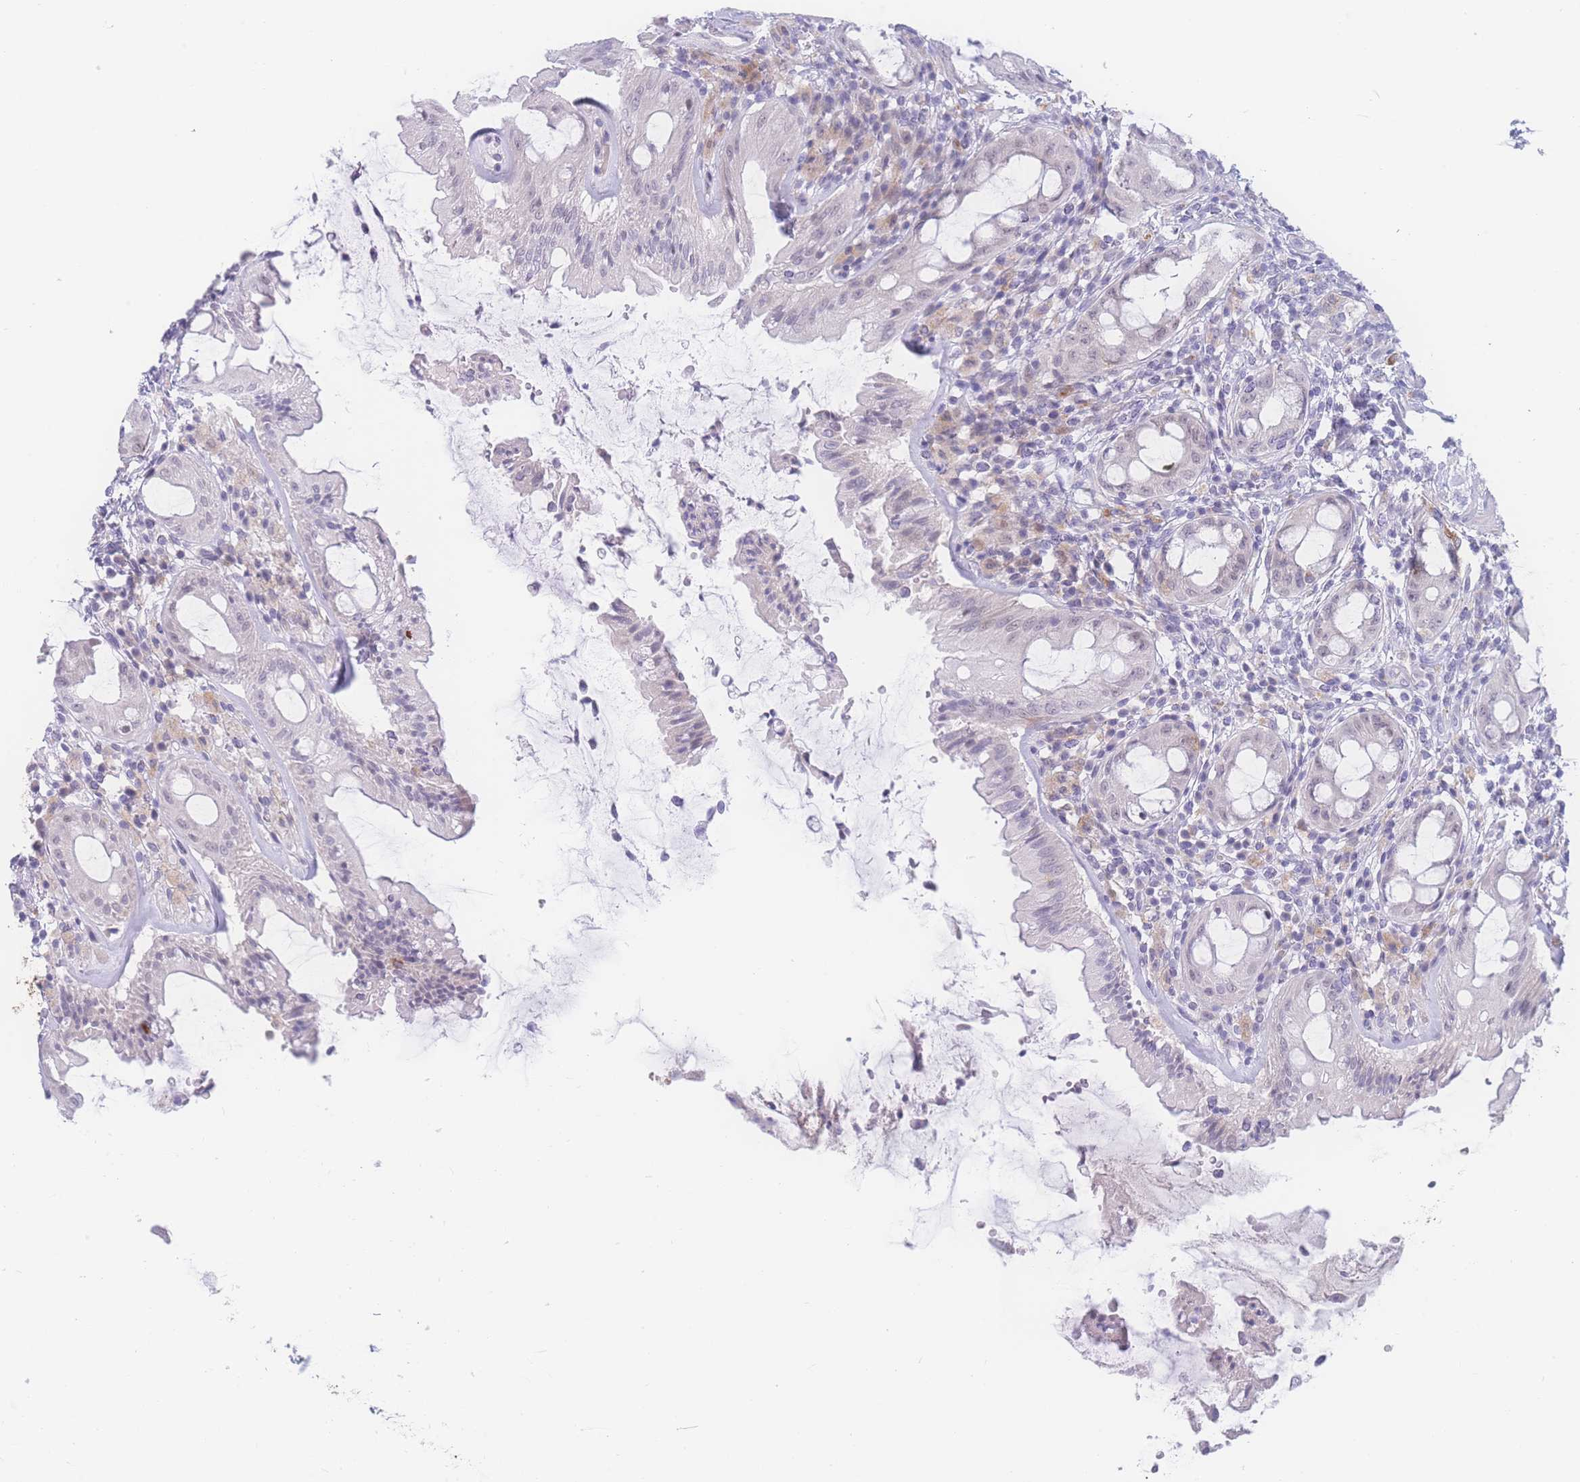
{"staining": {"intensity": "weak", "quantity": "25%-75%", "location": "cytoplasmic/membranous"}, "tissue": "rectum", "cell_type": "Glandular cells", "image_type": "normal", "snomed": [{"axis": "morphology", "description": "Normal tissue, NOS"}, {"axis": "topography", "description": "Rectum"}], "caption": "Glandular cells exhibit low levels of weak cytoplasmic/membranous expression in approximately 25%-75% of cells in unremarkable rectum. Using DAB (3,3'-diaminobenzidine) (brown) and hematoxylin (blue) stains, captured at high magnification using brightfield microscopy.", "gene": "PRSS22", "patient": {"sex": "female", "age": 57}}